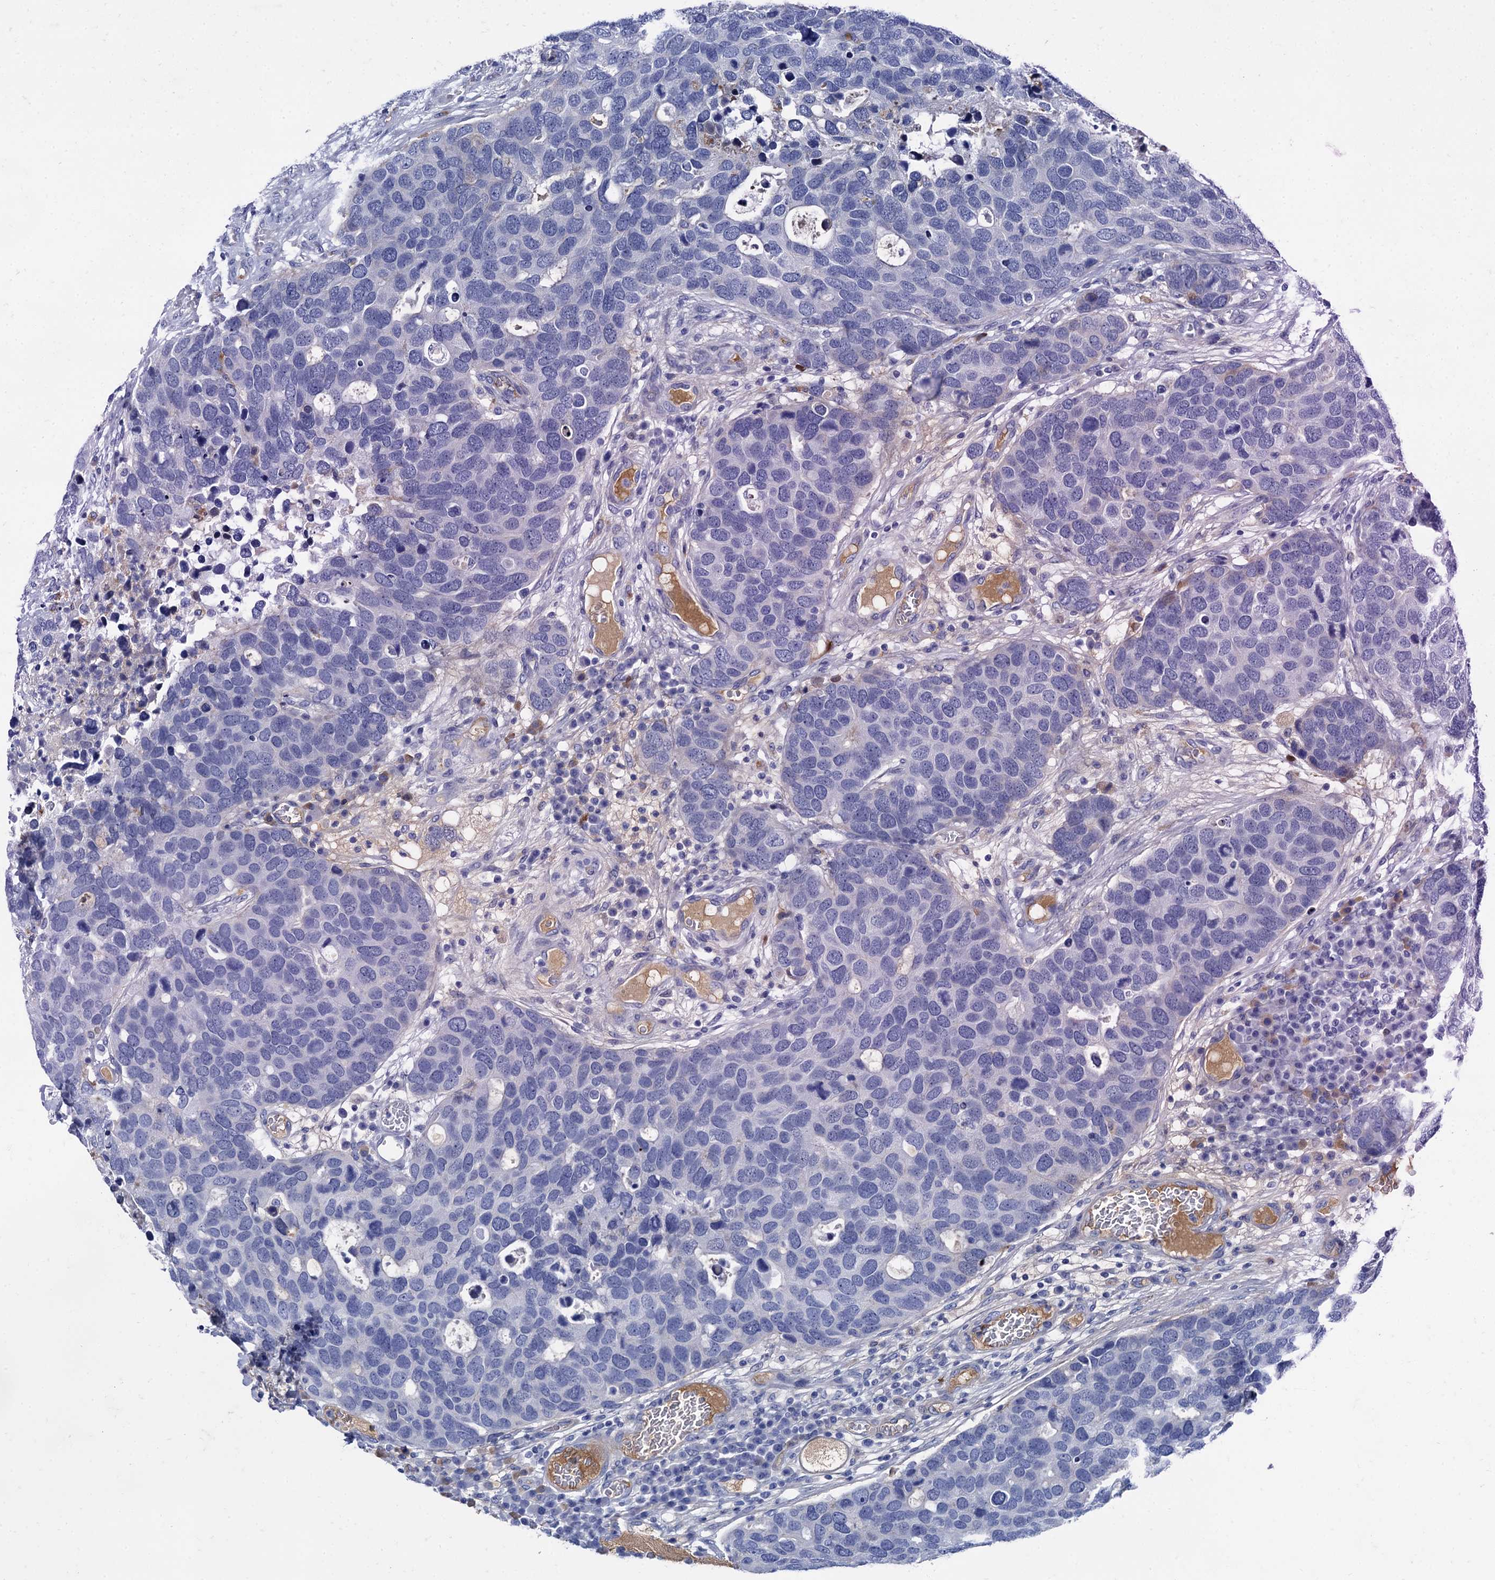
{"staining": {"intensity": "weak", "quantity": "<25%", "location": "cytoplasmic/membranous"}, "tissue": "breast cancer", "cell_type": "Tumor cells", "image_type": "cancer", "snomed": [{"axis": "morphology", "description": "Duct carcinoma"}, {"axis": "topography", "description": "Breast"}], "caption": "Breast cancer was stained to show a protein in brown. There is no significant positivity in tumor cells.", "gene": "TMEM72", "patient": {"sex": "female", "age": 83}}